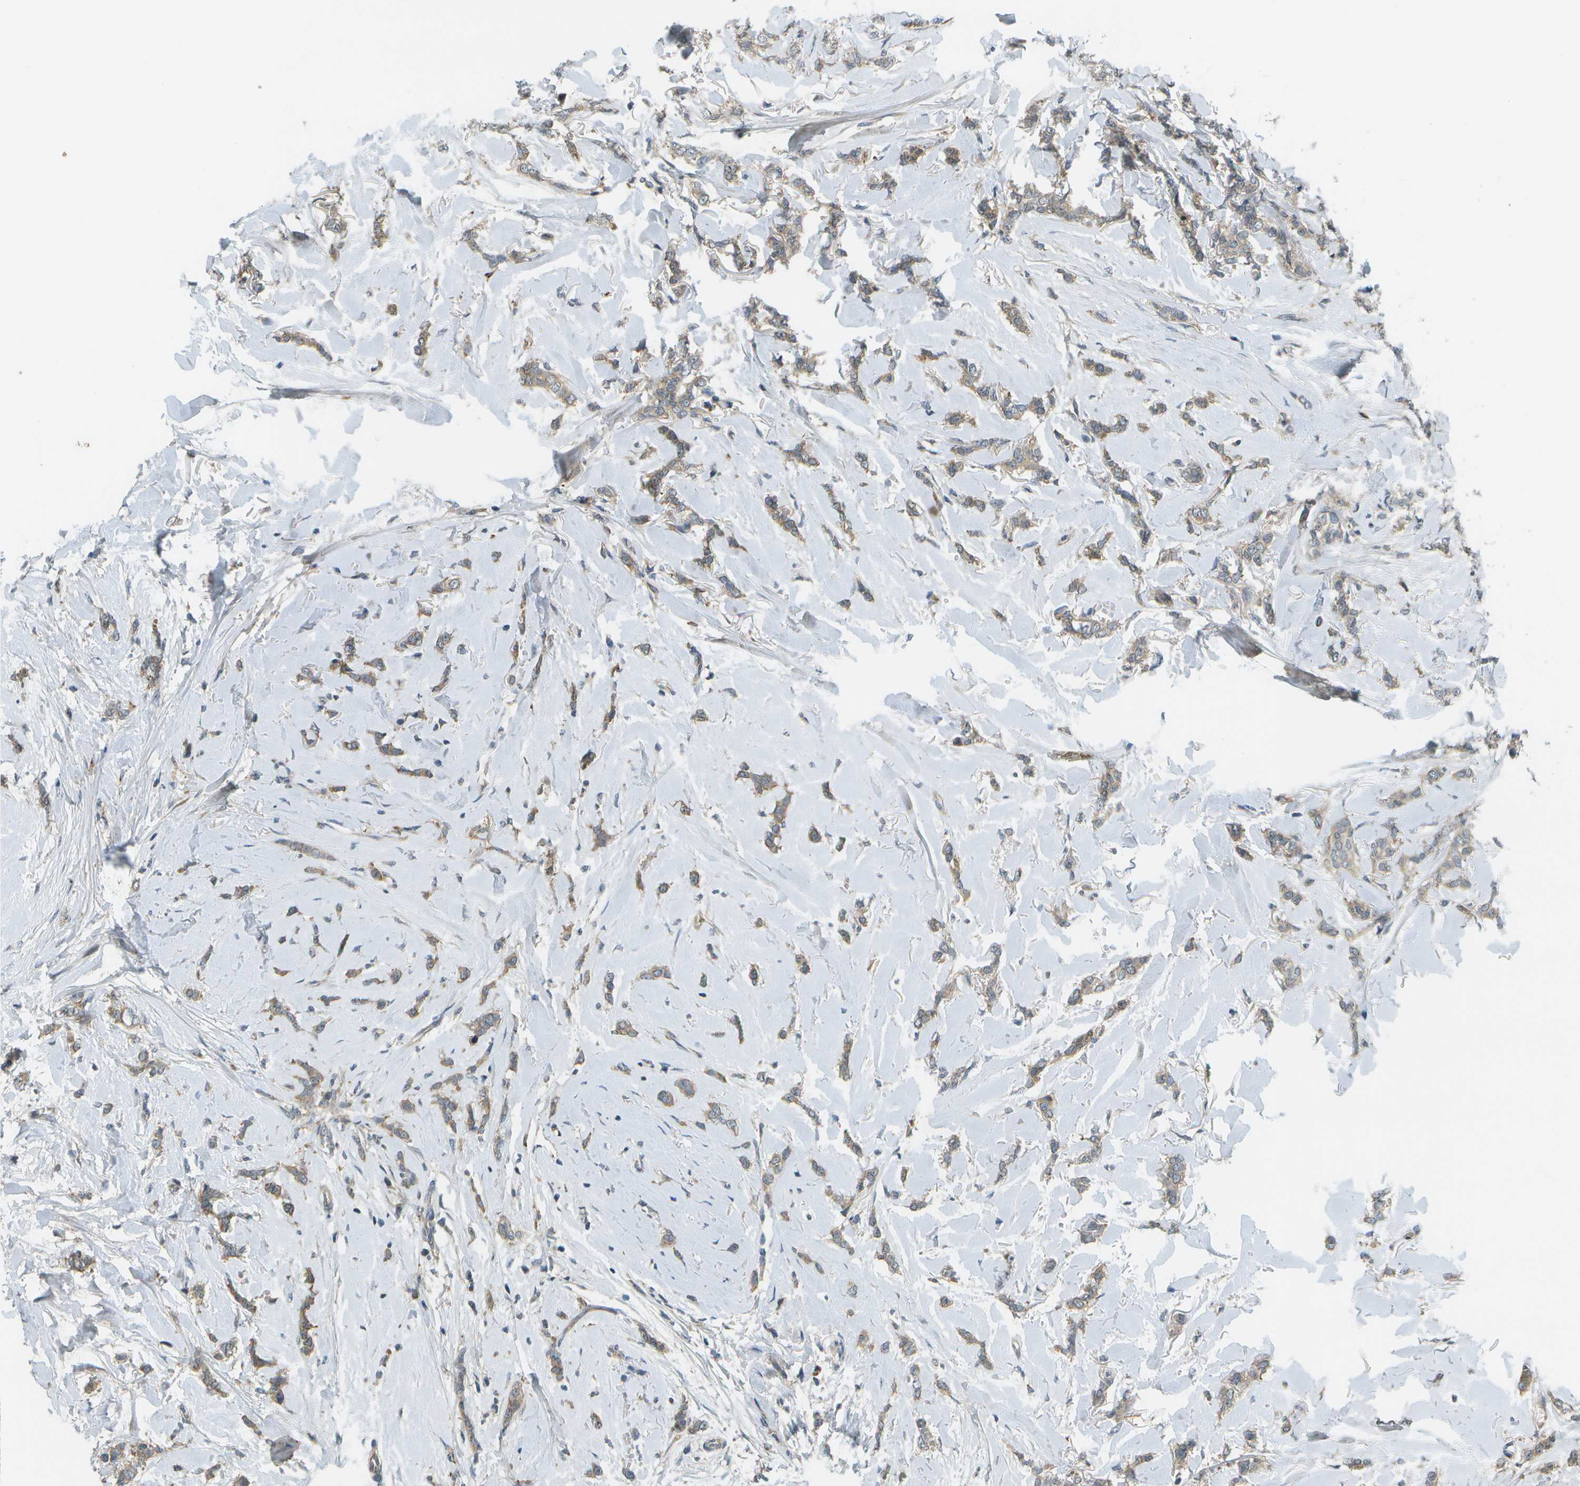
{"staining": {"intensity": "weak", "quantity": ">75%", "location": "cytoplasmic/membranous"}, "tissue": "breast cancer", "cell_type": "Tumor cells", "image_type": "cancer", "snomed": [{"axis": "morphology", "description": "Lobular carcinoma"}, {"axis": "topography", "description": "Skin"}, {"axis": "topography", "description": "Breast"}], "caption": "The histopathology image reveals staining of breast cancer (lobular carcinoma), revealing weak cytoplasmic/membranous protein positivity (brown color) within tumor cells. Nuclei are stained in blue.", "gene": "WNK2", "patient": {"sex": "female", "age": 46}}